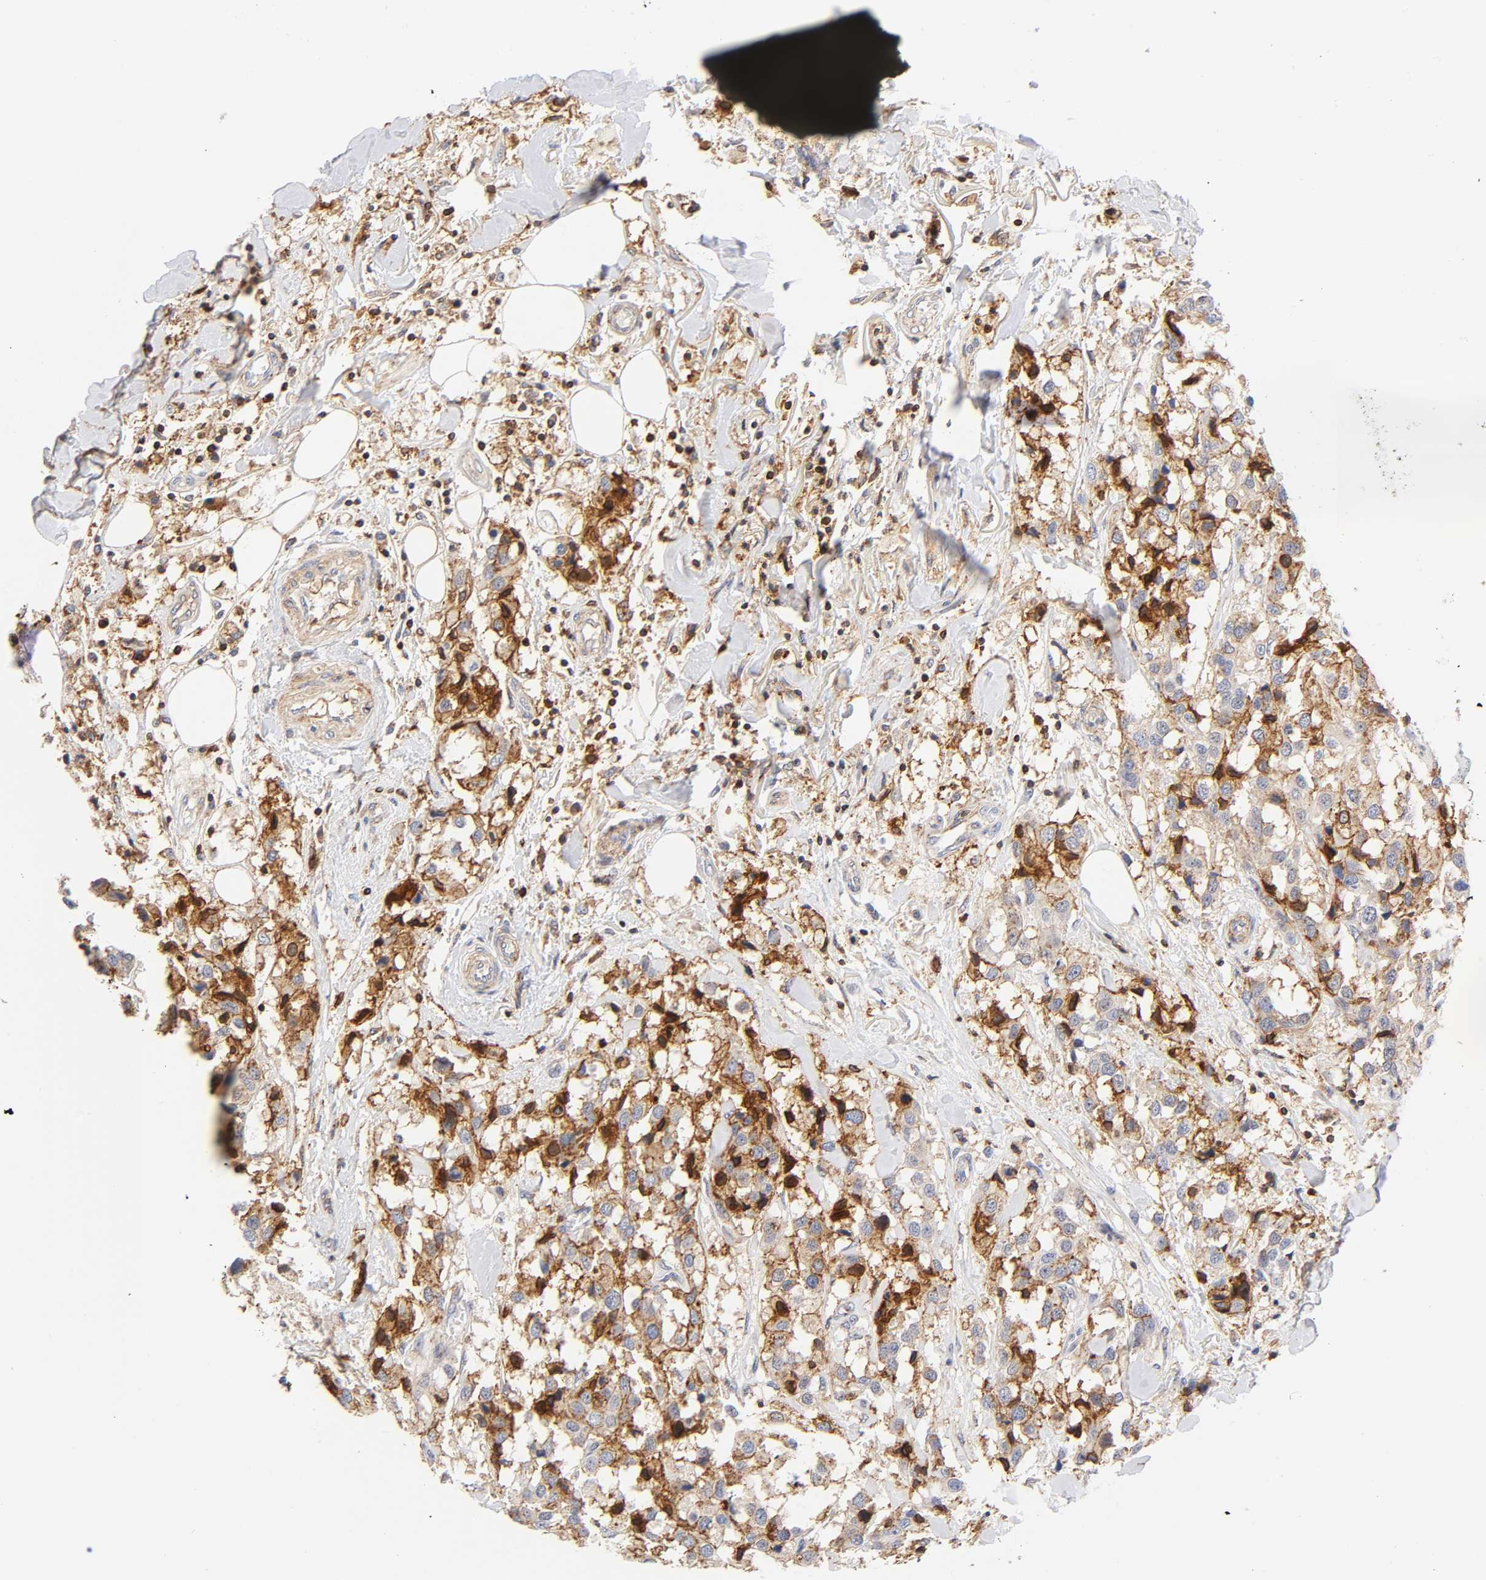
{"staining": {"intensity": "moderate", "quantity": "25%-75%", "location": "cytoplasmic/membranous,nuclear"}, "tissue": "breast cancer", "cell_type": "Tumor cells", "image_type": "cancer", "snomed": [{"axis": "morphology", "description": "Duct carcinoma"}, {"axis": "topography", "description": "Breast"}], "caption": "A brown stain highlights moderate cytoplasmic/membranous and nuclear expression of a protein in breast cancer tumor cells.", "gene": "ANXA7", "patient": {"sex": "female", "age": 80}}